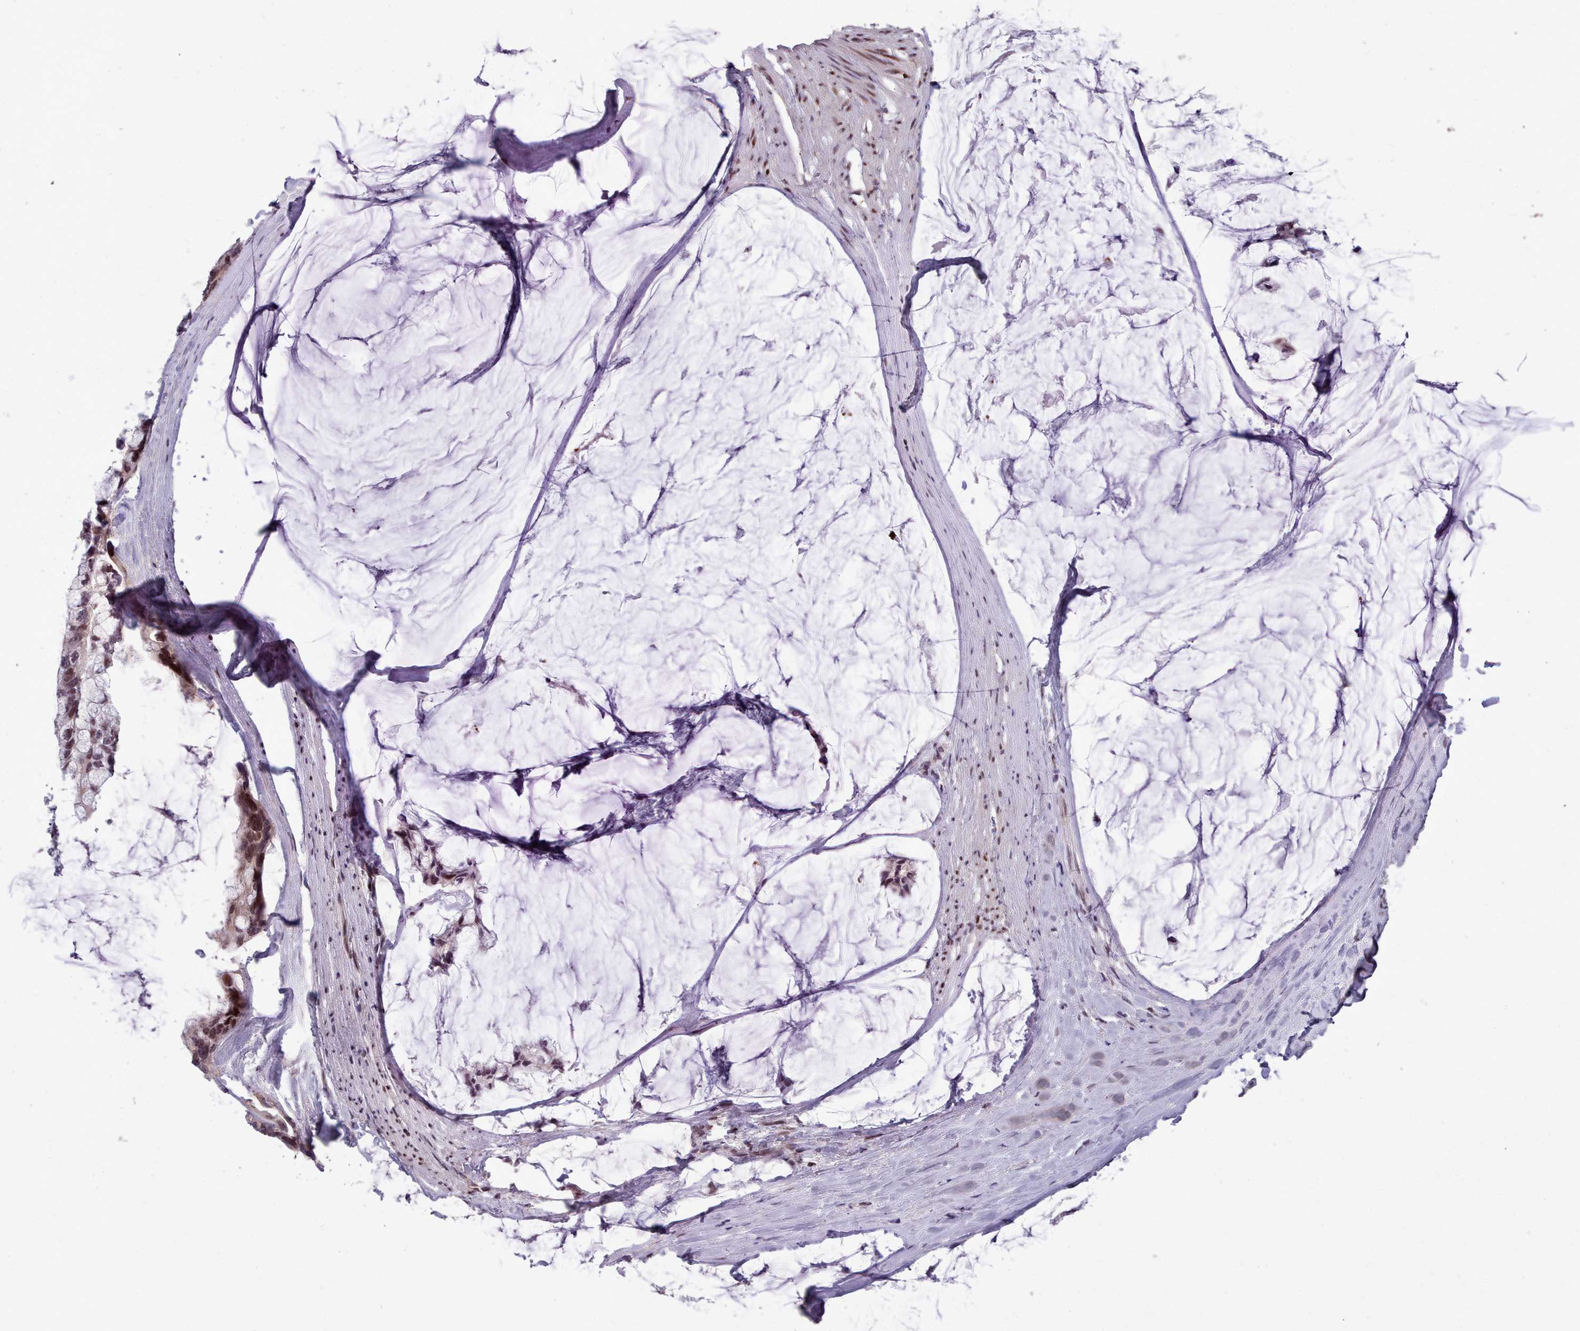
{"staining": {"intensity": "weak", "quantity": "25%-75%", "location": "cytoplasmic/membranous,nuclear"}, "tissue": "ovarian cancer", "cell_type": "Tumor cells", "image_type": "cancer", "snomed": [{"axis": "morphology", "description": "Cystadenocarcinoma, mucinous, NOS"}, {"axis": "topography", "description": "Ovary"}], "caption": "Weak cytoplasmic/membranous and nuclear expression for a protein is appreciated in approximately 25%-75% of tumor cells of ovarian cancer (mucinous cystadenocarcinoma) using IHC.", "gene": "ENSA", "patient": {"sex": "female", "age": 39}}